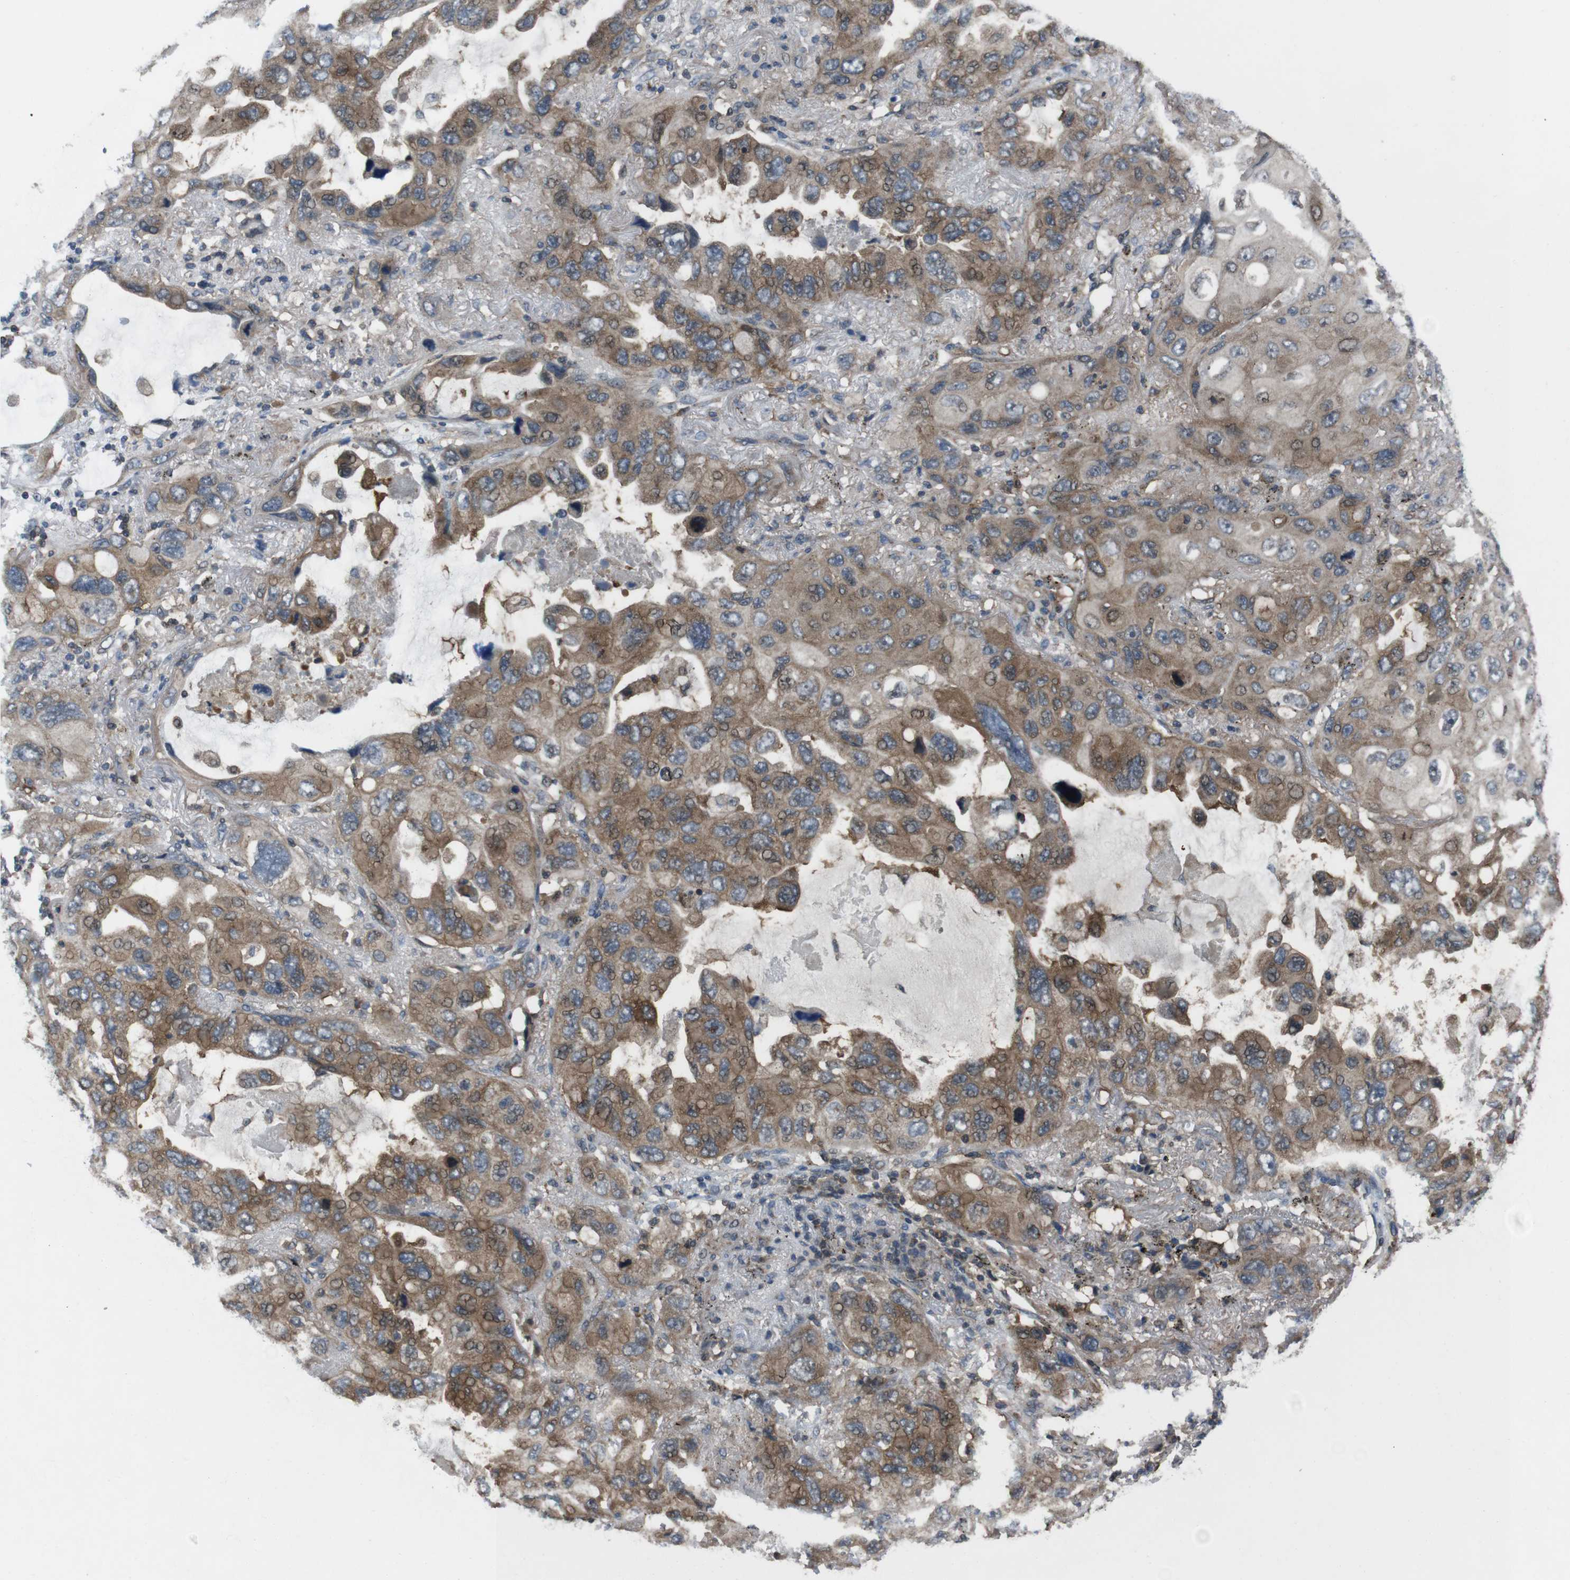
{"staining": {"intensity": "moderate", "quantity": ">75%", "location": "cytoplasmic/membranous"}, "tissue": "lung cancer", "cell_type": "Tumor cells", "image_type": "cancer", "snomed": [{"axis": "morphology", "description": "Squamous cell carcinoma, NOS"}, {"axis": "topography", "description": "Lung"}], "caption": "Lung cancer (squamous cell carcinoma) stained for a protein shows moderate cytoplasmic/membranous positivity in tumor cells. (DAB IHC, brown staining for protein, blue staining for nuclei).", "gene": "SLC22A23", "patient": {"sex": "female", "age": 73}}